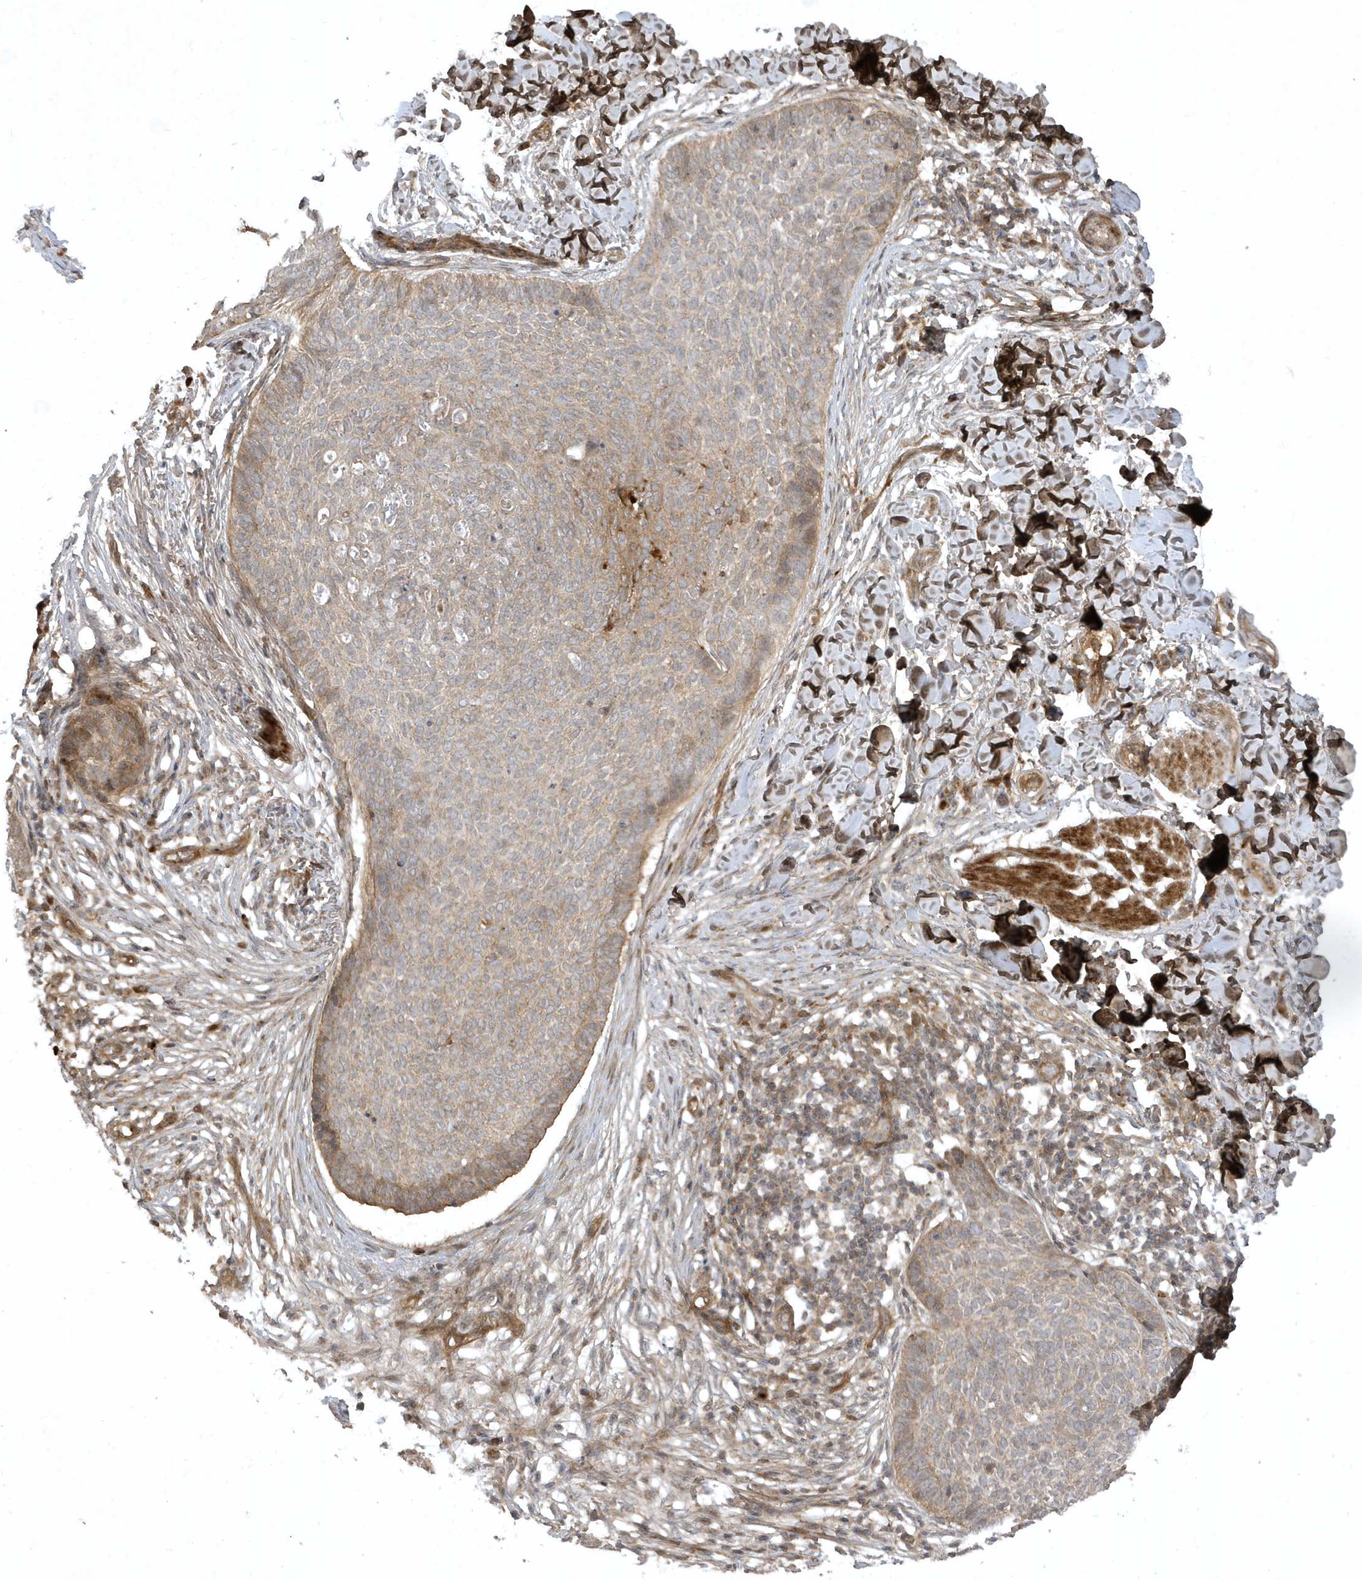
{"staining": {"intensity": "weak", "quantity": "25%-75%", "location": "cytoplasmic/membranous"}, "tissue": "skin cancer", "cell_type": "Tumor cells", "image_type": "cancer", "snomed": [{"axis": "morphology", "description": "Normal tissue, NOS"}, {"axis": "morphology", "description": "Basal cell carcinoma"}, {"axis": "topography", "description": "Skin"}], "caption": "Immunohistochemistry micrograph of neoplastic tissue: human basal cell carcinoma (skin) stained using IHC displays low levels of weak protein expression localized specifically in the cytoplasmic/membranous of tumor cells, appearing as a cytoplasmic/membranous brown color.", "gene": "FAM83C", "patient": {"sex": "male", "age": 50}}